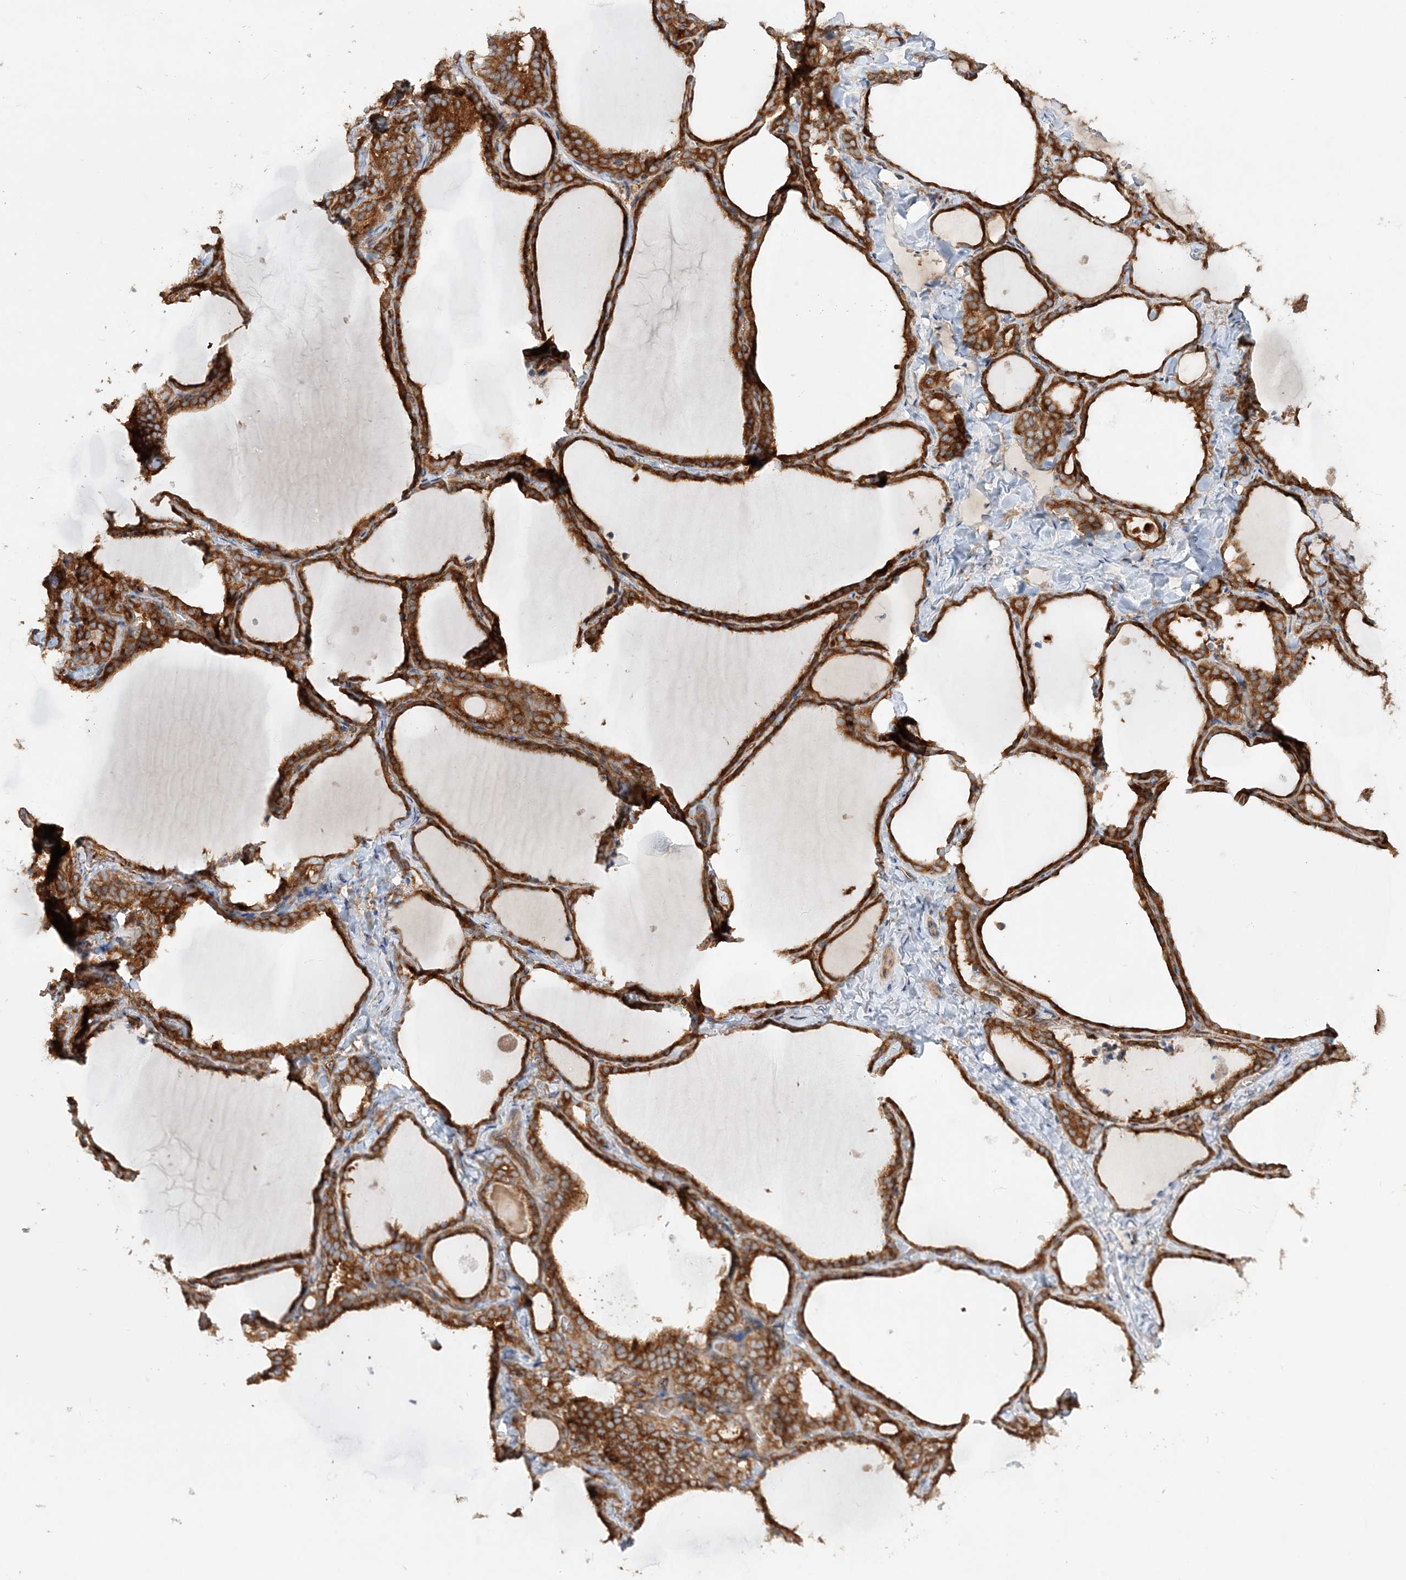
{"staining": {"intensity": "strong", "quantity": ">75%", "location": "cytoplasmic/membranous"}, "tissue": "thyroid gland", "cell_type": "Glandular cells", "image_type": "normal", "snomed": [{"axis": "morphology", "description": "Normal tissue, NOS"}, {"axis": "topography", "description": "Thyroid gland"}], "caption": "Strong cytoplasmic/membranous protein staining is identified in approximately >75% of glandular cells in thyroid gland.", "gene": "TBC1D5", "patient": {"sex": "female", "age": 22}}